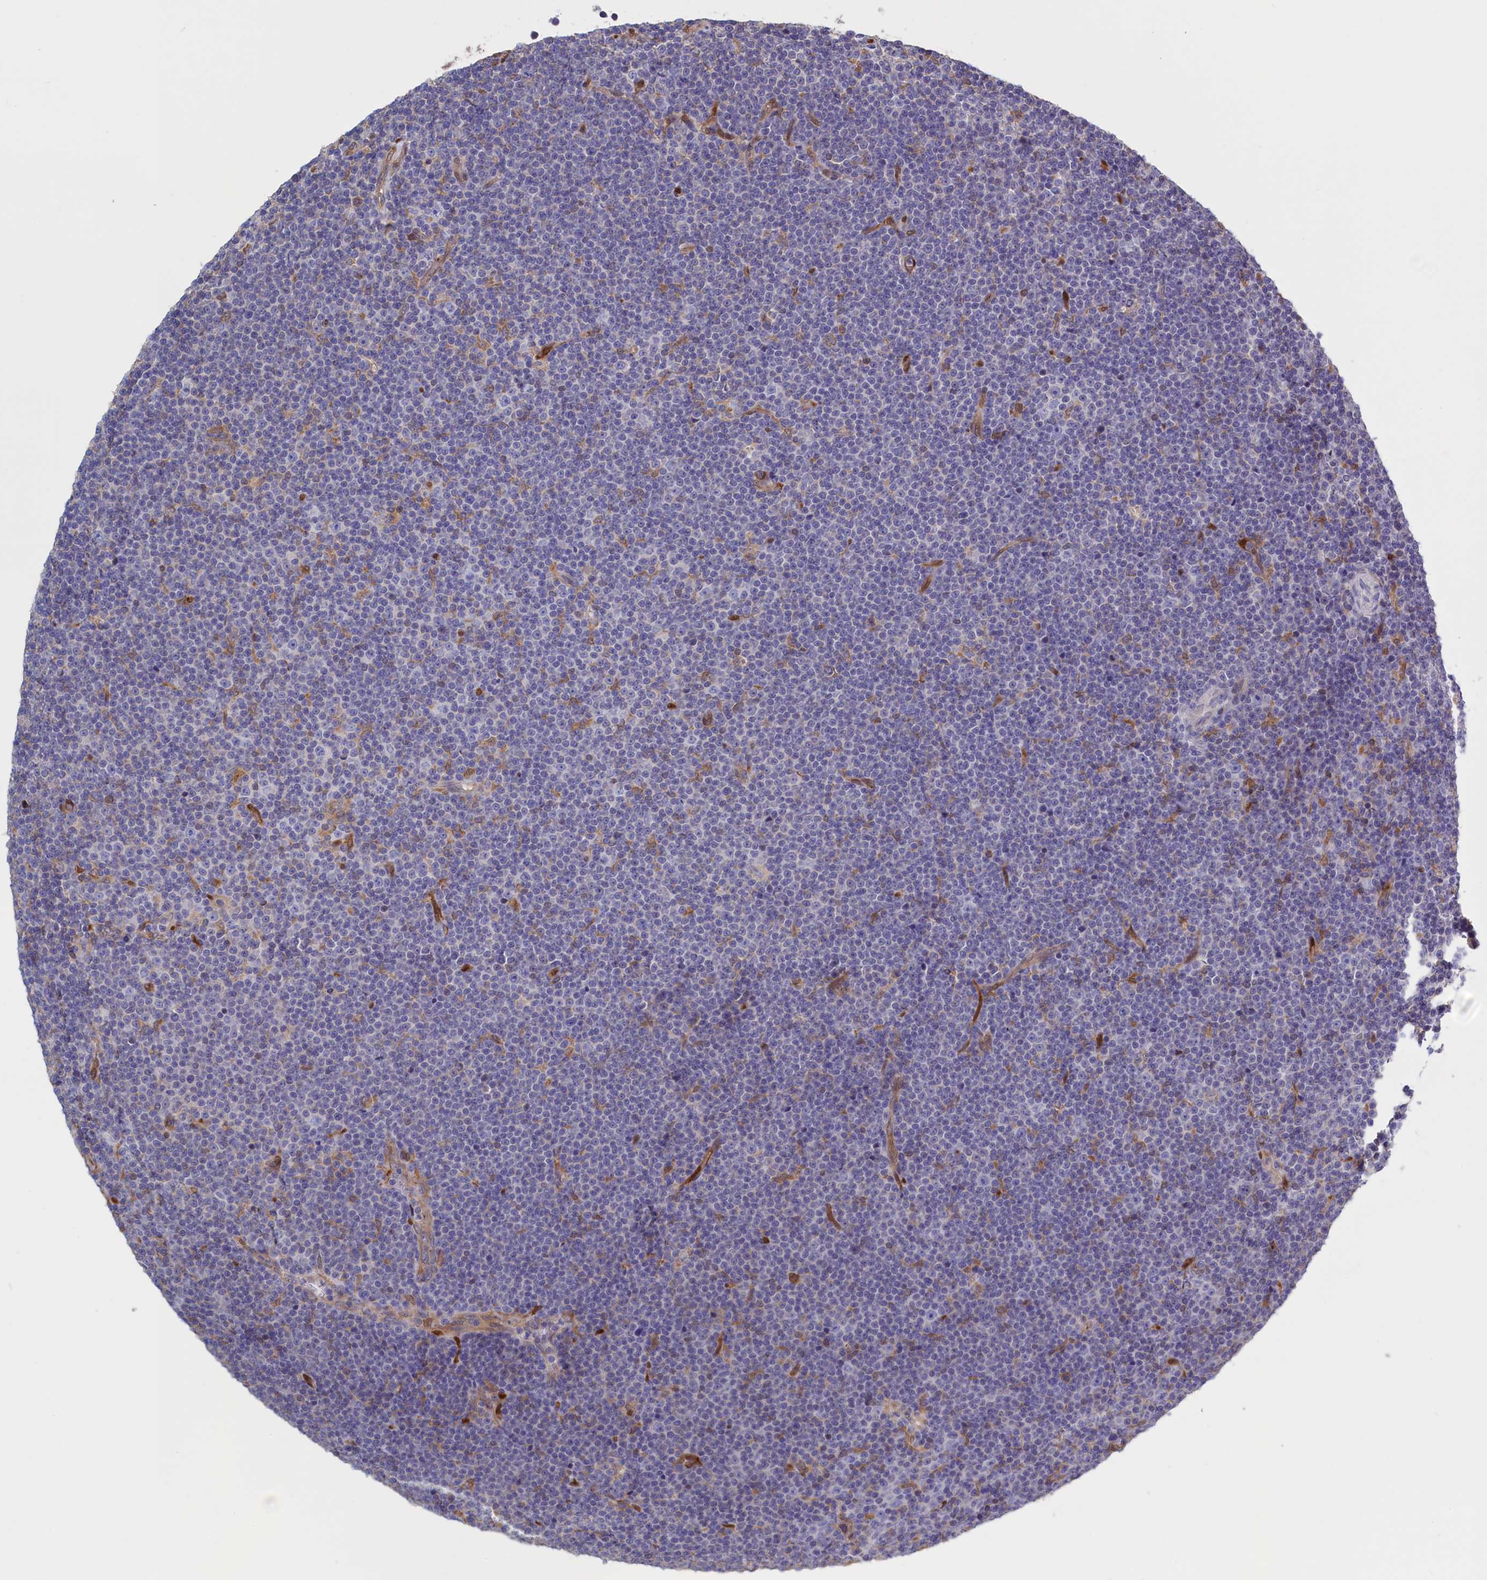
{"staining": {"intensity": "negative", "quantity": "none", "location": "none"}, "tissue": "lymphoma", "cell_type": "Tumor cells", "image_type": "cancer", "snomed": [{"axis": "morphology", "description": "Malignant lymphoma, non-Hodgkin's type, Low grade"}, {"axis": "topography", "description": "Lymph node"}], "caption": "Tumor cells show no significant staining in lymphoma.", "gene": "ARHGAP18", "patient": {"sex": "female", "age": 67}}